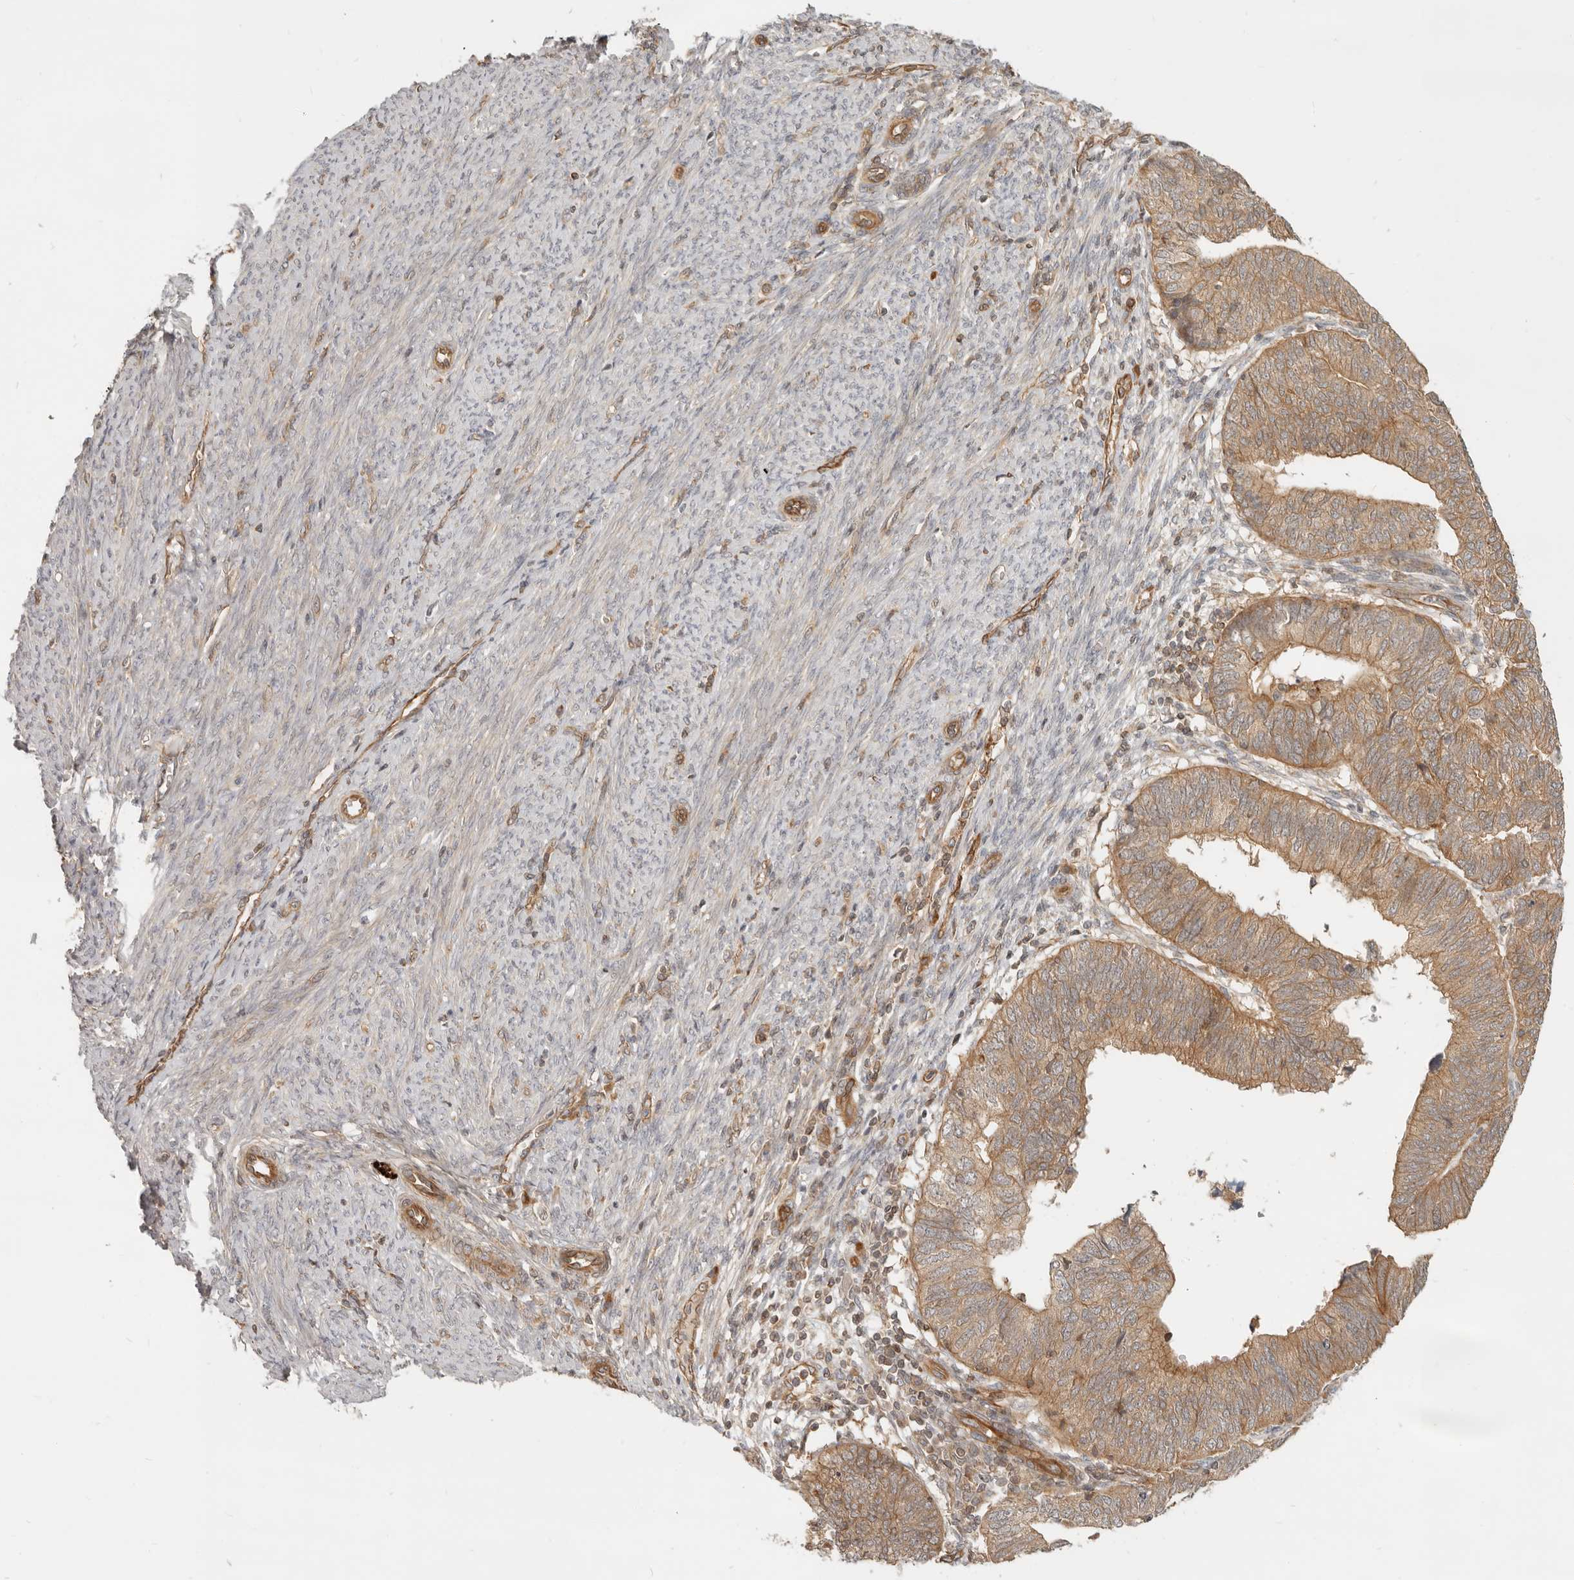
{"staining": {"intensity": "moderate", "quantity": ">75%", "location": "cytoplasmic/membranous"}, "tissue": "endometrial cancer", "cell_type": "Tumor cells", "image_type": "cancer", "snomed": [{"axis": "morphology", "description": "Adenocarcinoma, NOS"}, {"axis": "topography", "description": "Uterus"}], "caption": "Protein staining demonstrates moderate cytoplasmic/membranous expression in about >75% of tumor cells in endometrial adenocarcinoma.", "gene": "UFSP1", "patient": {"sex": "female", "age": 77}}